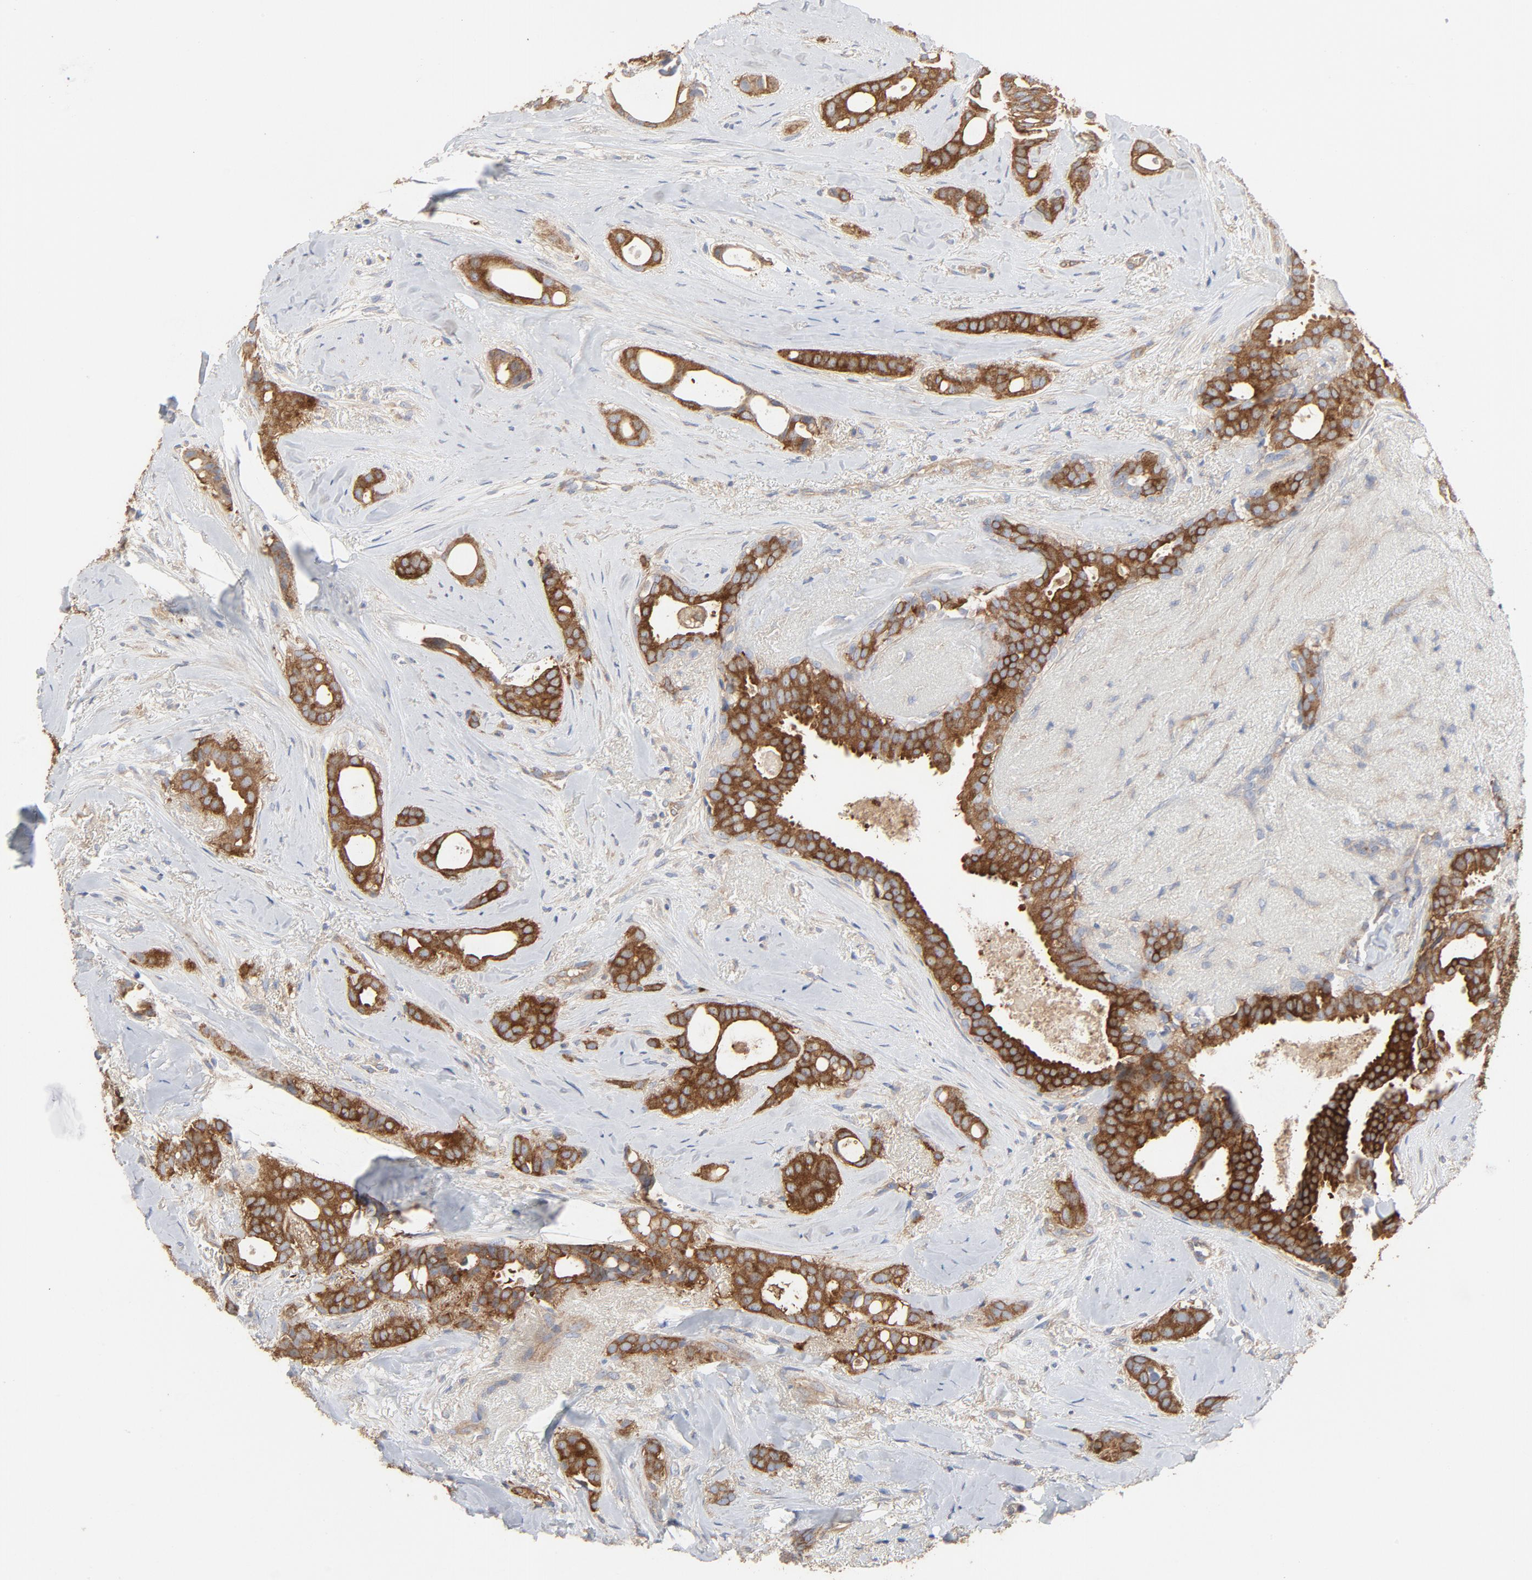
{"staining": {"intensity": "strong", "quantity": ">75%", "location": "cytoplasmic/membranous"}, "tissue": "breast cancer", "cell_type": "Tumor cells", "image_type": "cancer", "snomed": [{"axis": "morphology", "description": "Duct carcinoma"}, {"axis": "topography", "description": "Breast"}], "caption": "This micrograph shows immunohistochemistry staining of breast cancer (infiltrating ductal carcinoma), with high strong cytoplasmic/membranous staining in approximately >75% of tumor cells.", "gene": "RABEP1", "patient": {"sex": "female", "age": 54}}